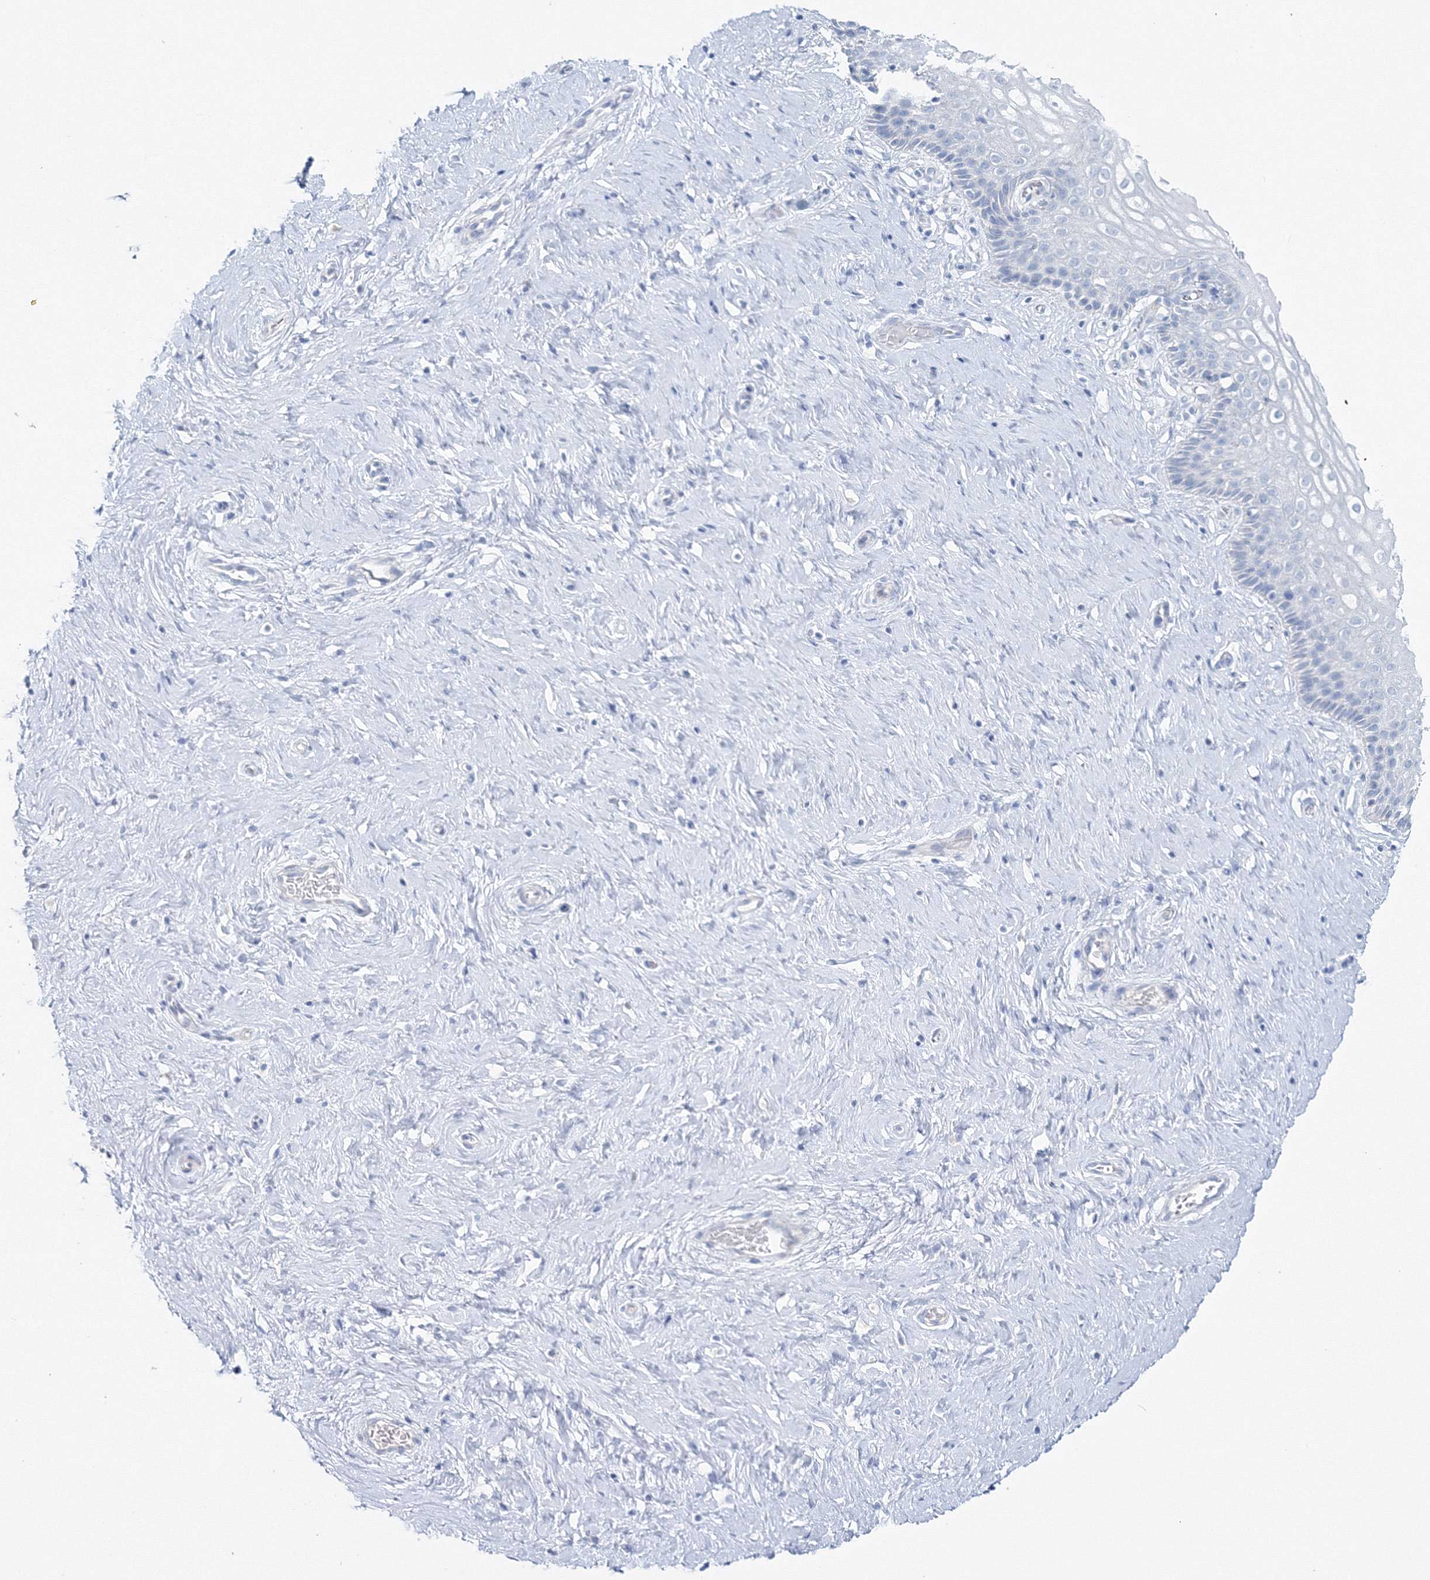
{"staining": {"intensity": "negative", "quantity": "none", "location": "none"}, "tissue": "cervix", "cell_type": "Glandular cells", "image_type": "normal", "snomed": [{"axis": "morphology", "description": "Normal tissue, NOS"}, {"axis": "topography", "description": "Cervix"}], "caption": "DAB immunohistochemical staining of normal cervix exhibits no significant positivity in glandular cells.", "gene": "GCKR", "patient": {"sex": "female", "age": 33}}